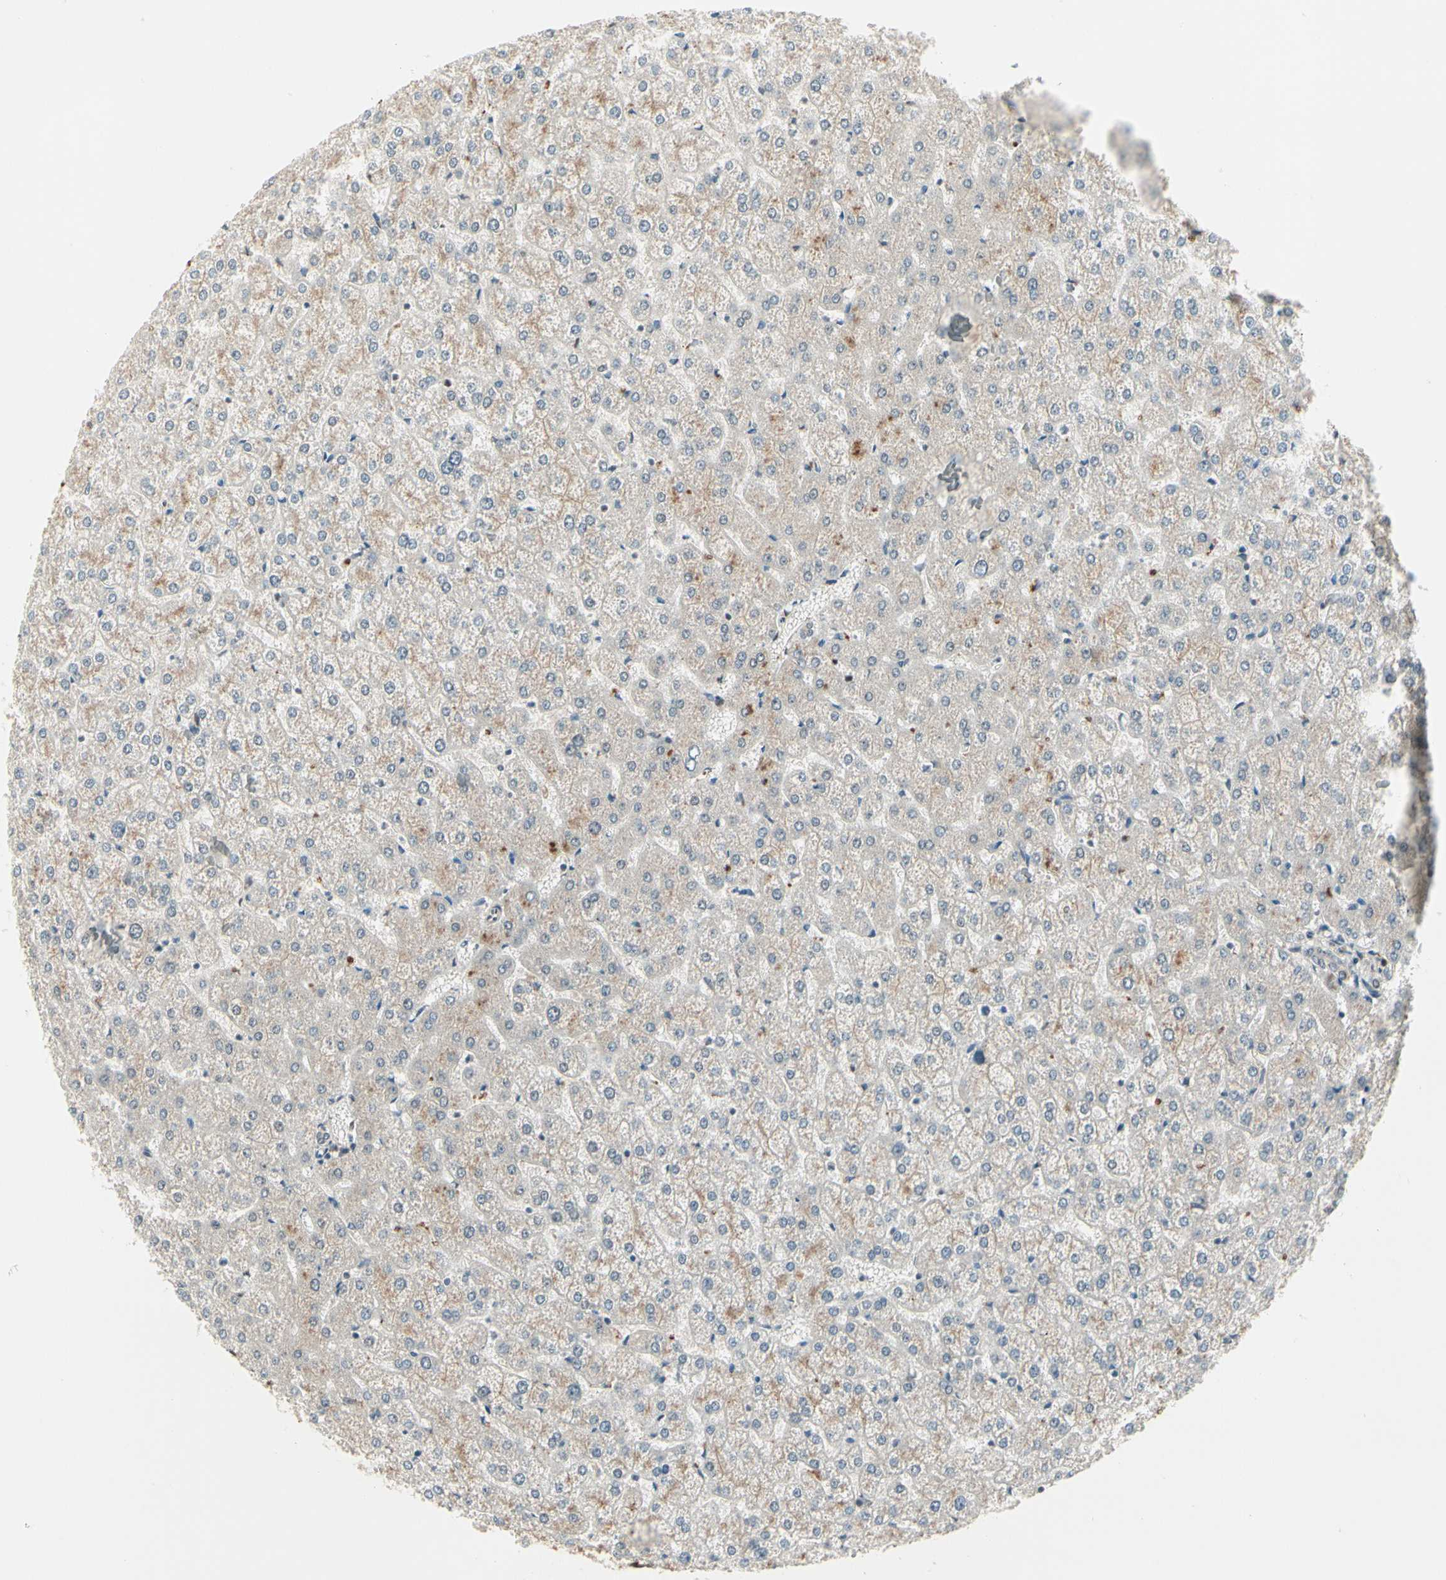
{"staining": {"intensity": "weak", "quantity": "25%-75%", "location": "nuclear"}, "tissue": "liver", "cell_type": "Cholangiocytes", "image_type": "normal", "snomed": [{"axis": "morphology", "description": "Normal tissue, NOS"}, {"axis": "topography", "description": "Liver"}], "caption": "This is an image of IHC staining of benign liver, which shows weak positivity in the nuclear of cholangiocytes.", "gene": "GTF3A", "patient": {"sex": "female", "age": 32}}